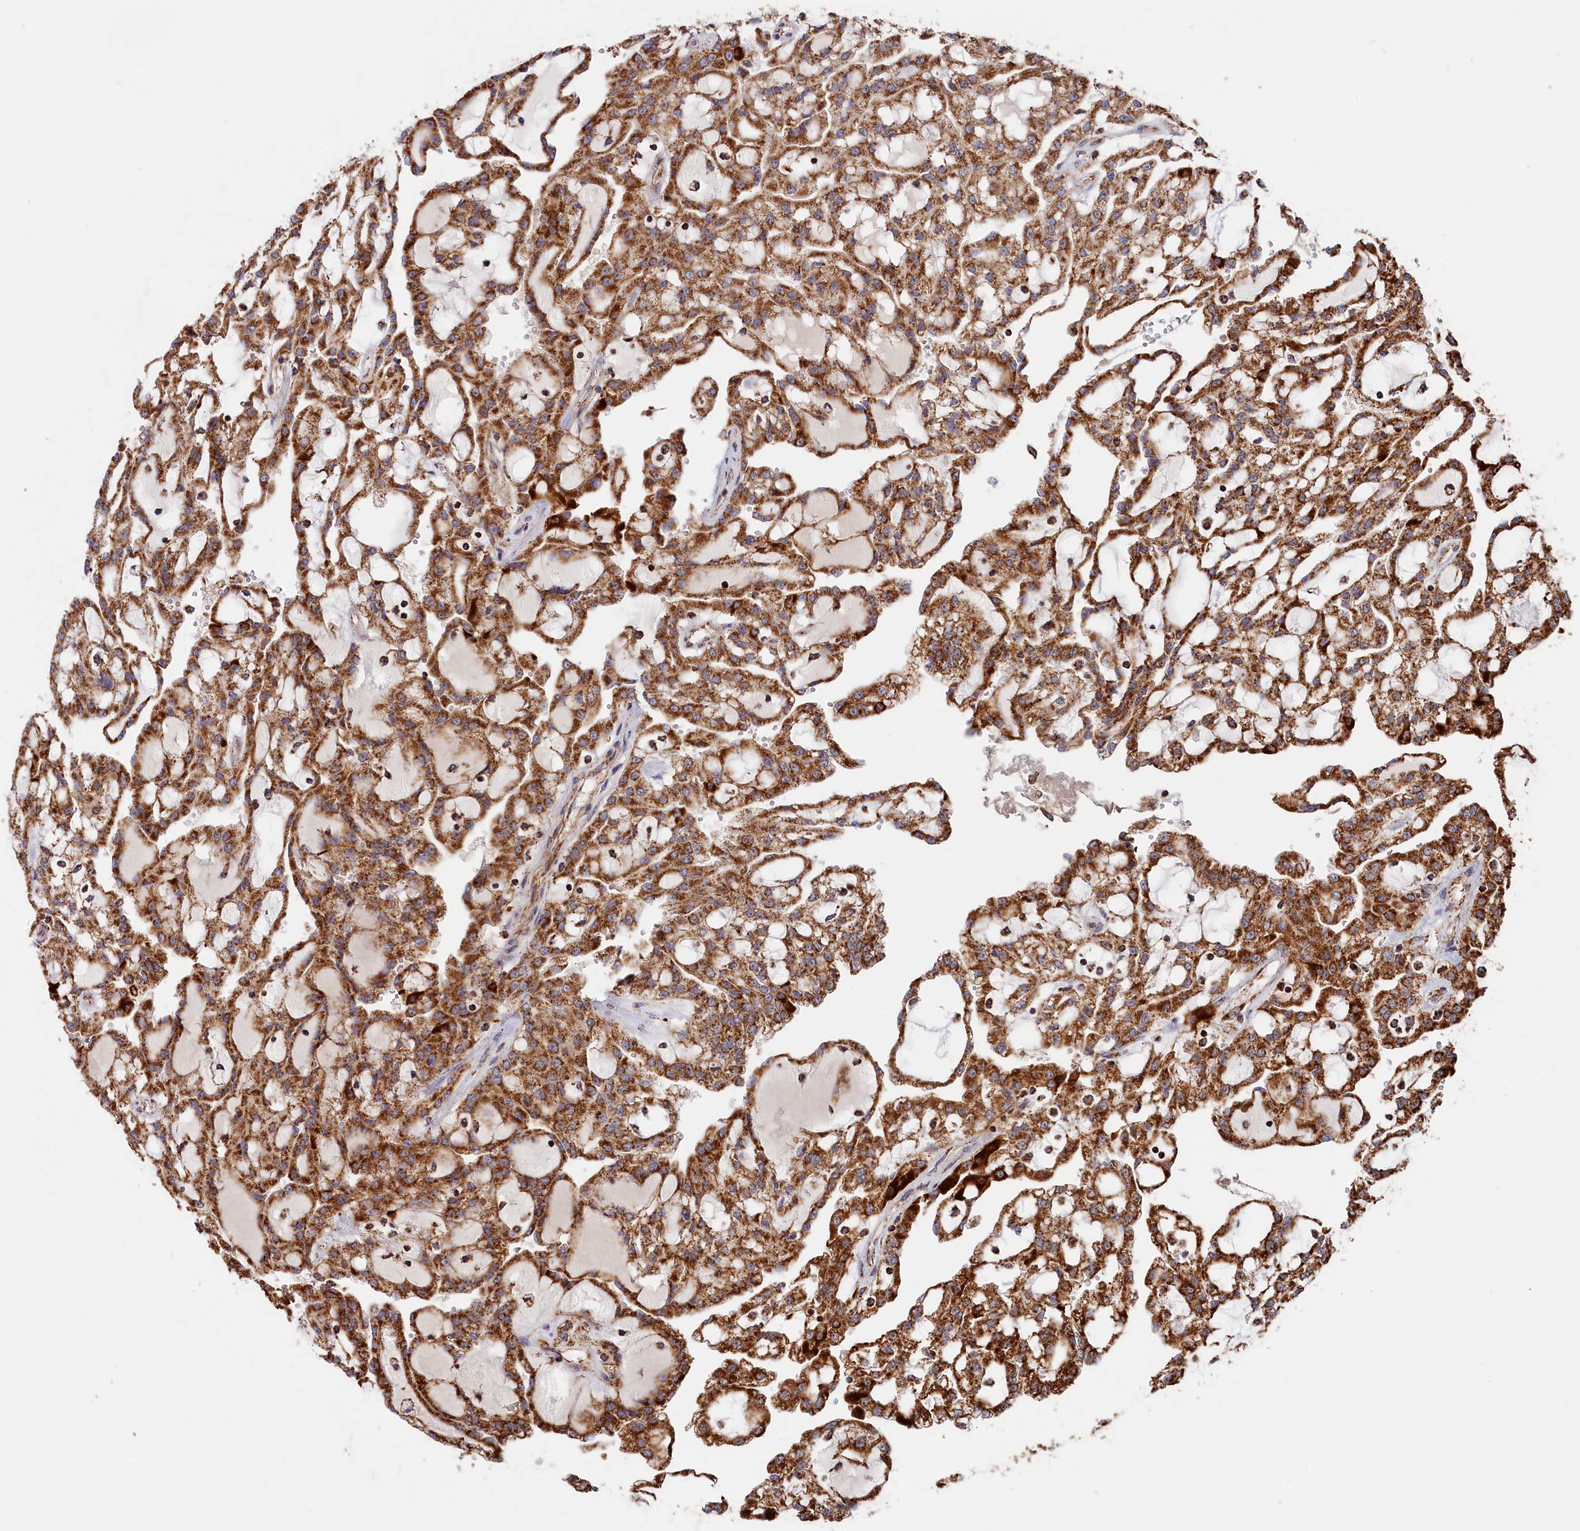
{"staining": {"intensity": "strong", "quantity": ">75%", "location": "cytoplasmic/membranous"}, "tissue": "renal cancer", "cell_type": "Tumor cells", "image_type": "cancer", "snomed": [{"axis": "morphology", "description": "Adenocarcinoma, NOS"}, {"axis": "topography", "description": "Kidney"}], "caption": "Immunohistochemistry (IHC) staining of renal cancer, which shows high levels of strong cytoplasmic/membranous positivity in approximately >75% of tumor cells indicating strong cytoplasmic/membranous protein expression. The staining was performed using DAB (3,3'-diaminobenzidine) (brown) for protein detection and nuclei were counterstained in hematoxylin (blue).", "gene": "MACROD1", "patient": {"sex": "male", "age": 63}}